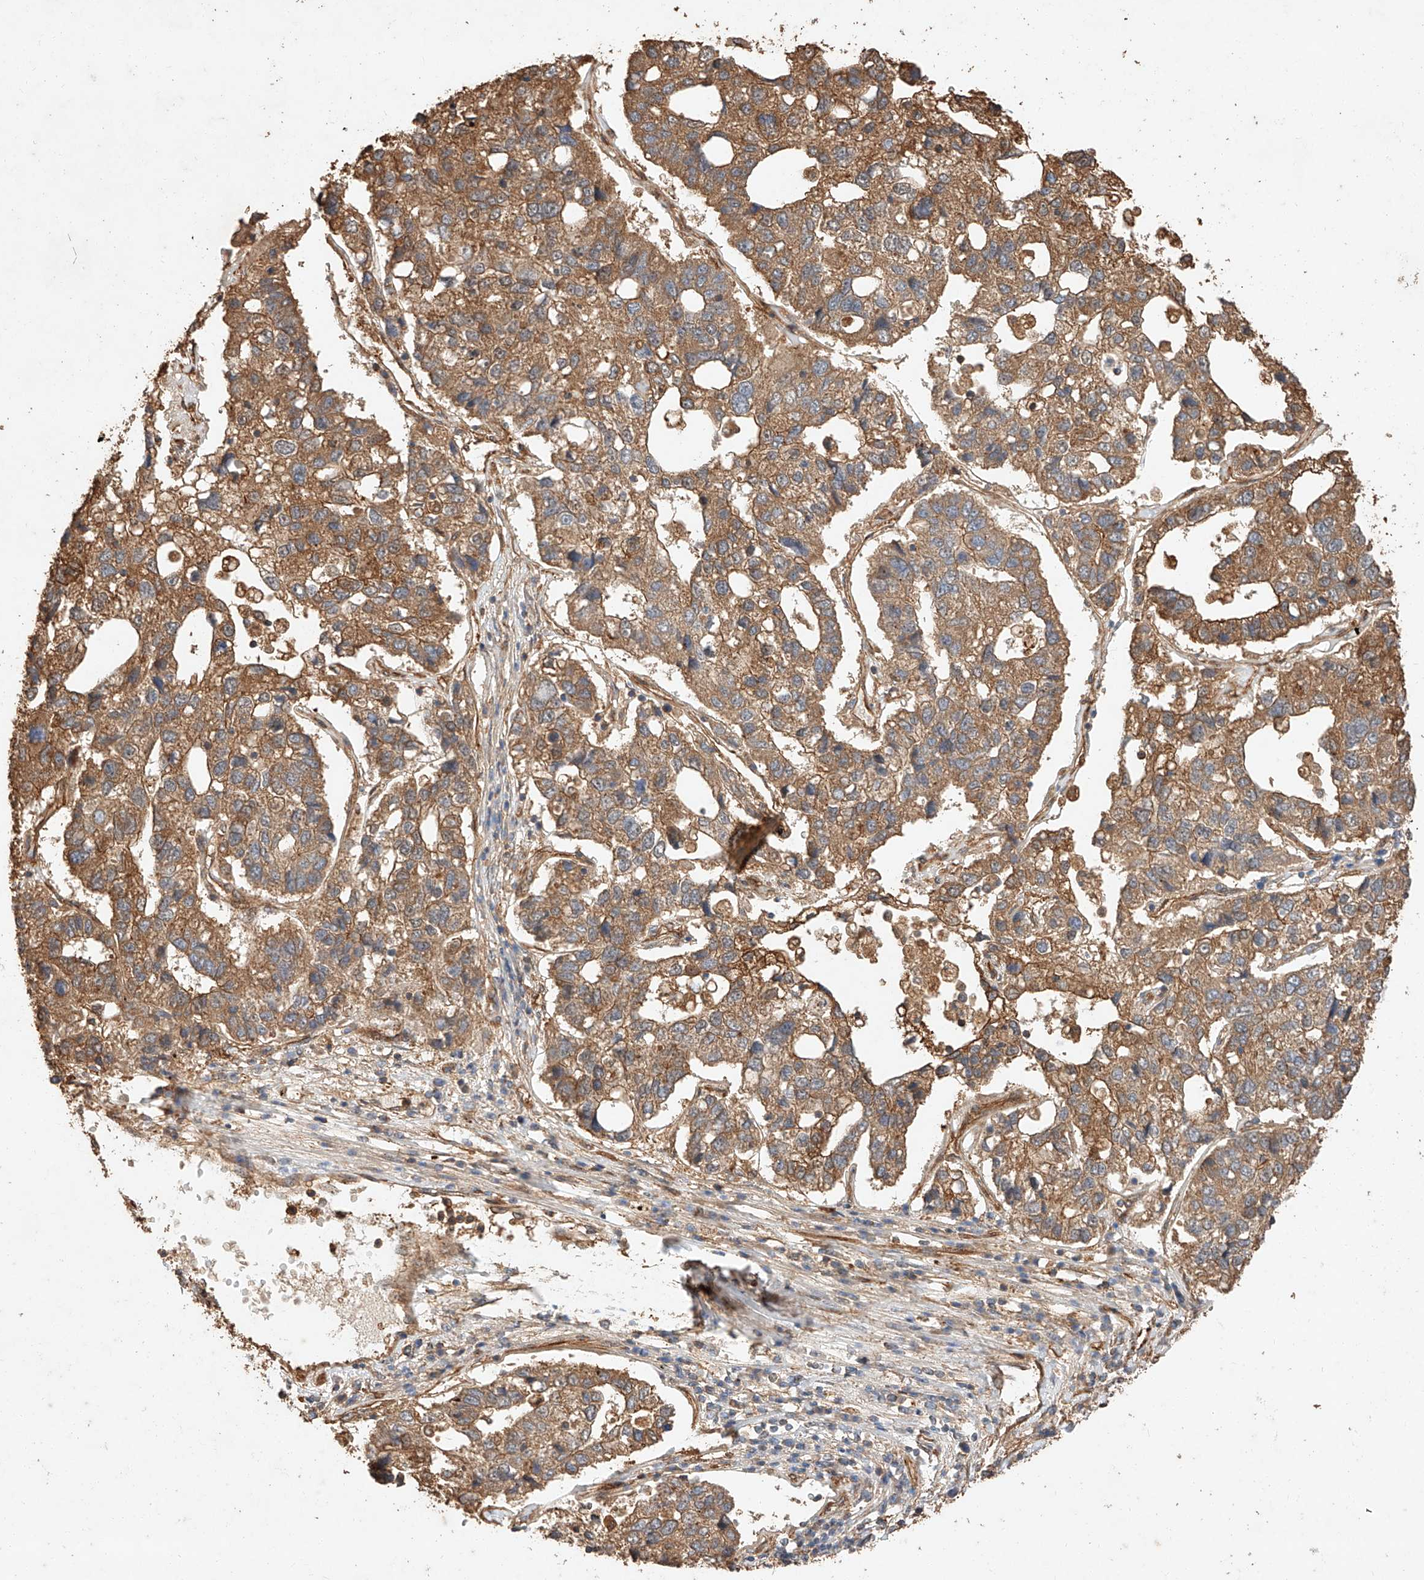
{"staining": {"intensity": "moderate", "quantity": ">75%", "location": "cytoplasmic/membranous"}, "tissue": "pancreatic cancer", "cell_type": "Tumor cells", "image_type": "cancer", "snomed": [{"axis": "morphology", "description": "Adenocarcinoma, NOS"}, {"axis": "topography", "description": "Pancreas"}], "caption": "Immunohistochemical staining of human adenocarcinoma (pancreatic) exhibits moderate cytoplasmic/membranous protein positivity in about >75% of tumor cells. (Brightfield microscopy of DAB IHC at high magnification).", "gene": "GHDC", "patient": {"sex": "female", "age": 61}}